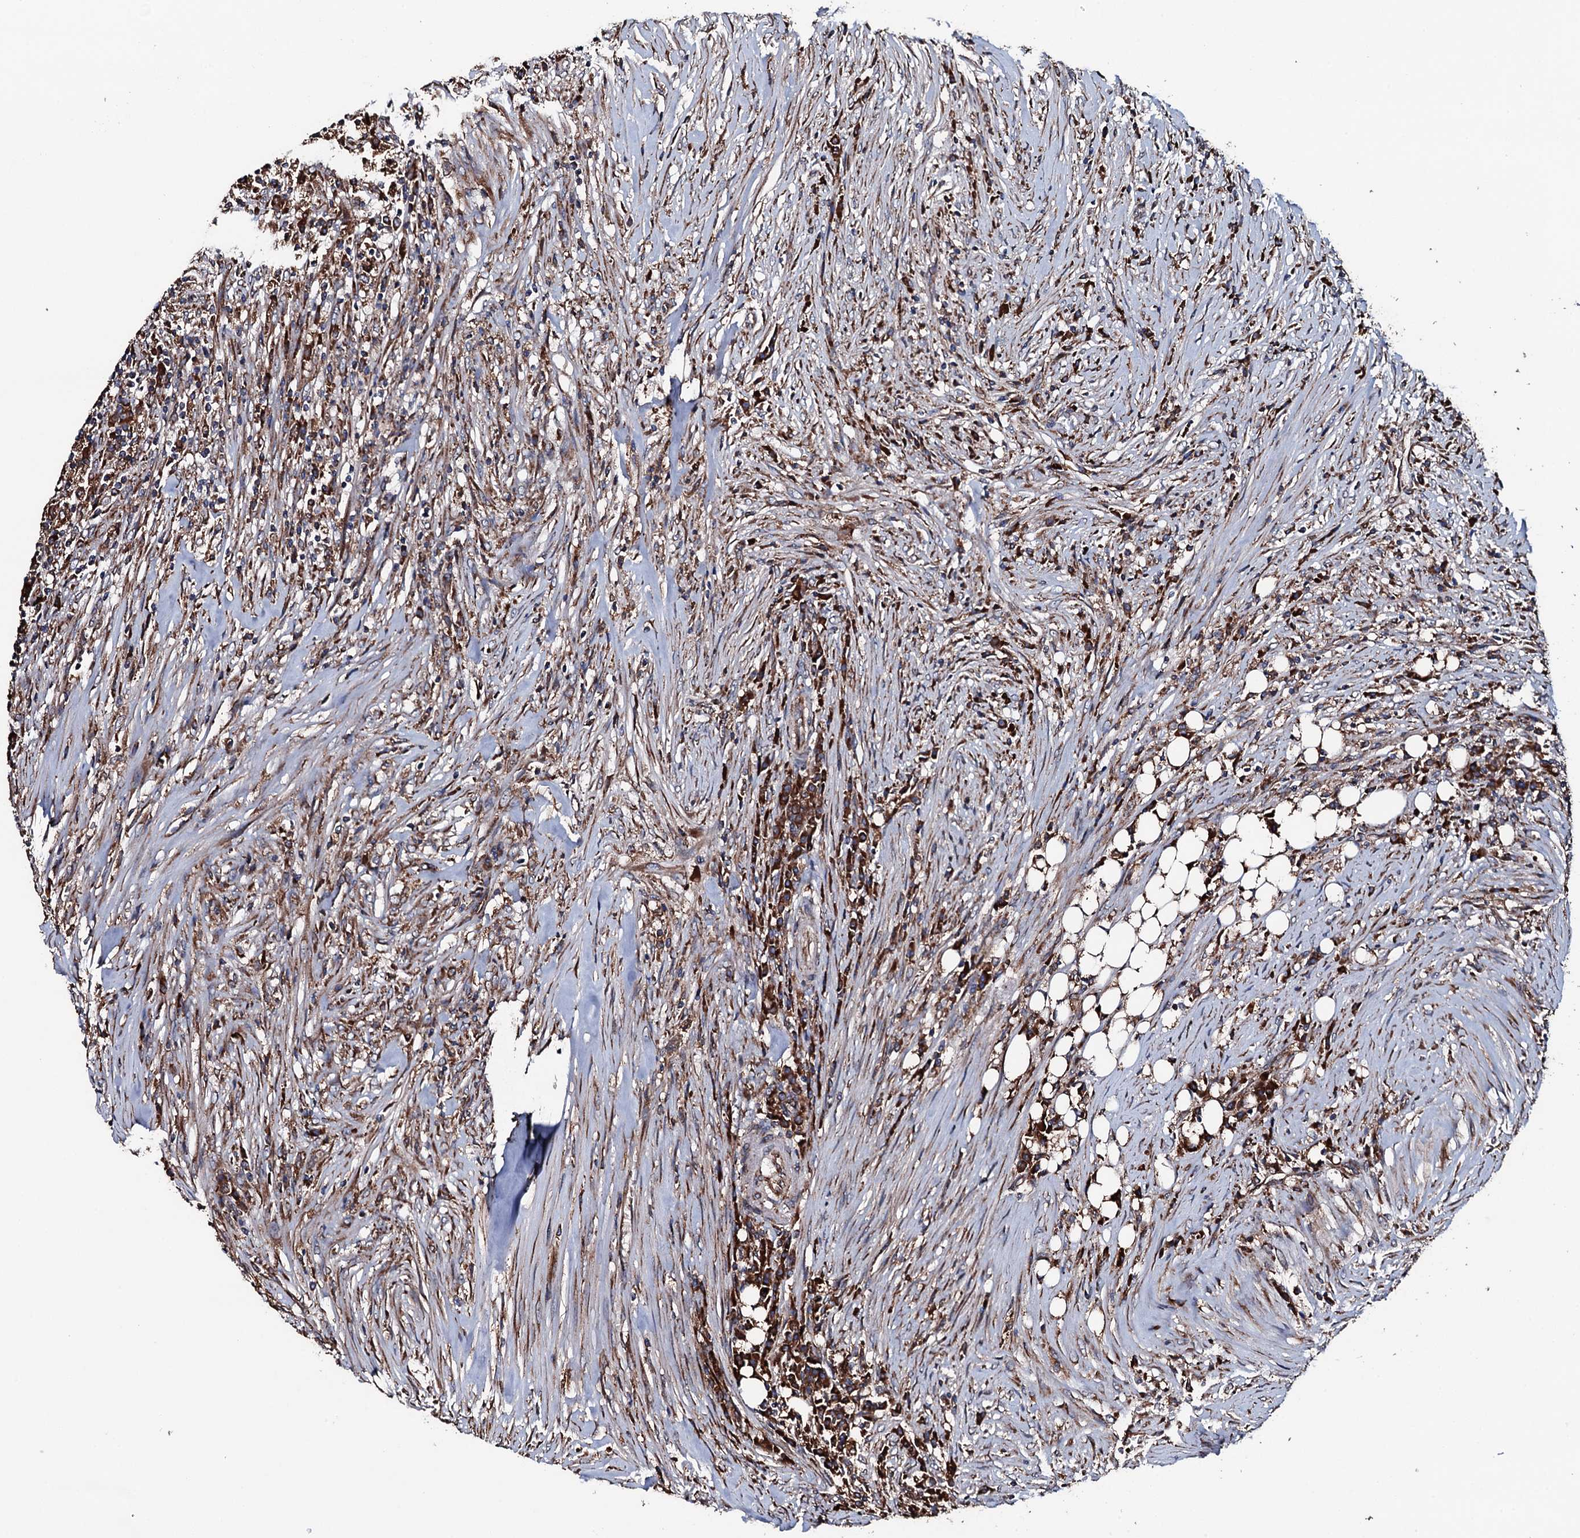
{"staining": {"intensity": "strong", "quantity": ">75%", "location": "cytoplasmic/membranous"}, "tissue": "colorectal cancer", "cell_type": "Tumor cells", "image_type": "cancer", "snomed": [{"axis": "morphology", "description": "Adenocarcinoma, NOS"}, {"axis": "topography", "description": "Colon"}], "caption": "Strong cytoplasmic/membranous protein staining is identified in approximately >75% of tumor cells in adenocarcinoma (colorectal). (DAB (3,3'-diaminobenzidine) = brown stain, brightfield microscopy at high magnification).", "gene": "RAB12", "patient": {"sex": "male", "age": 83}}